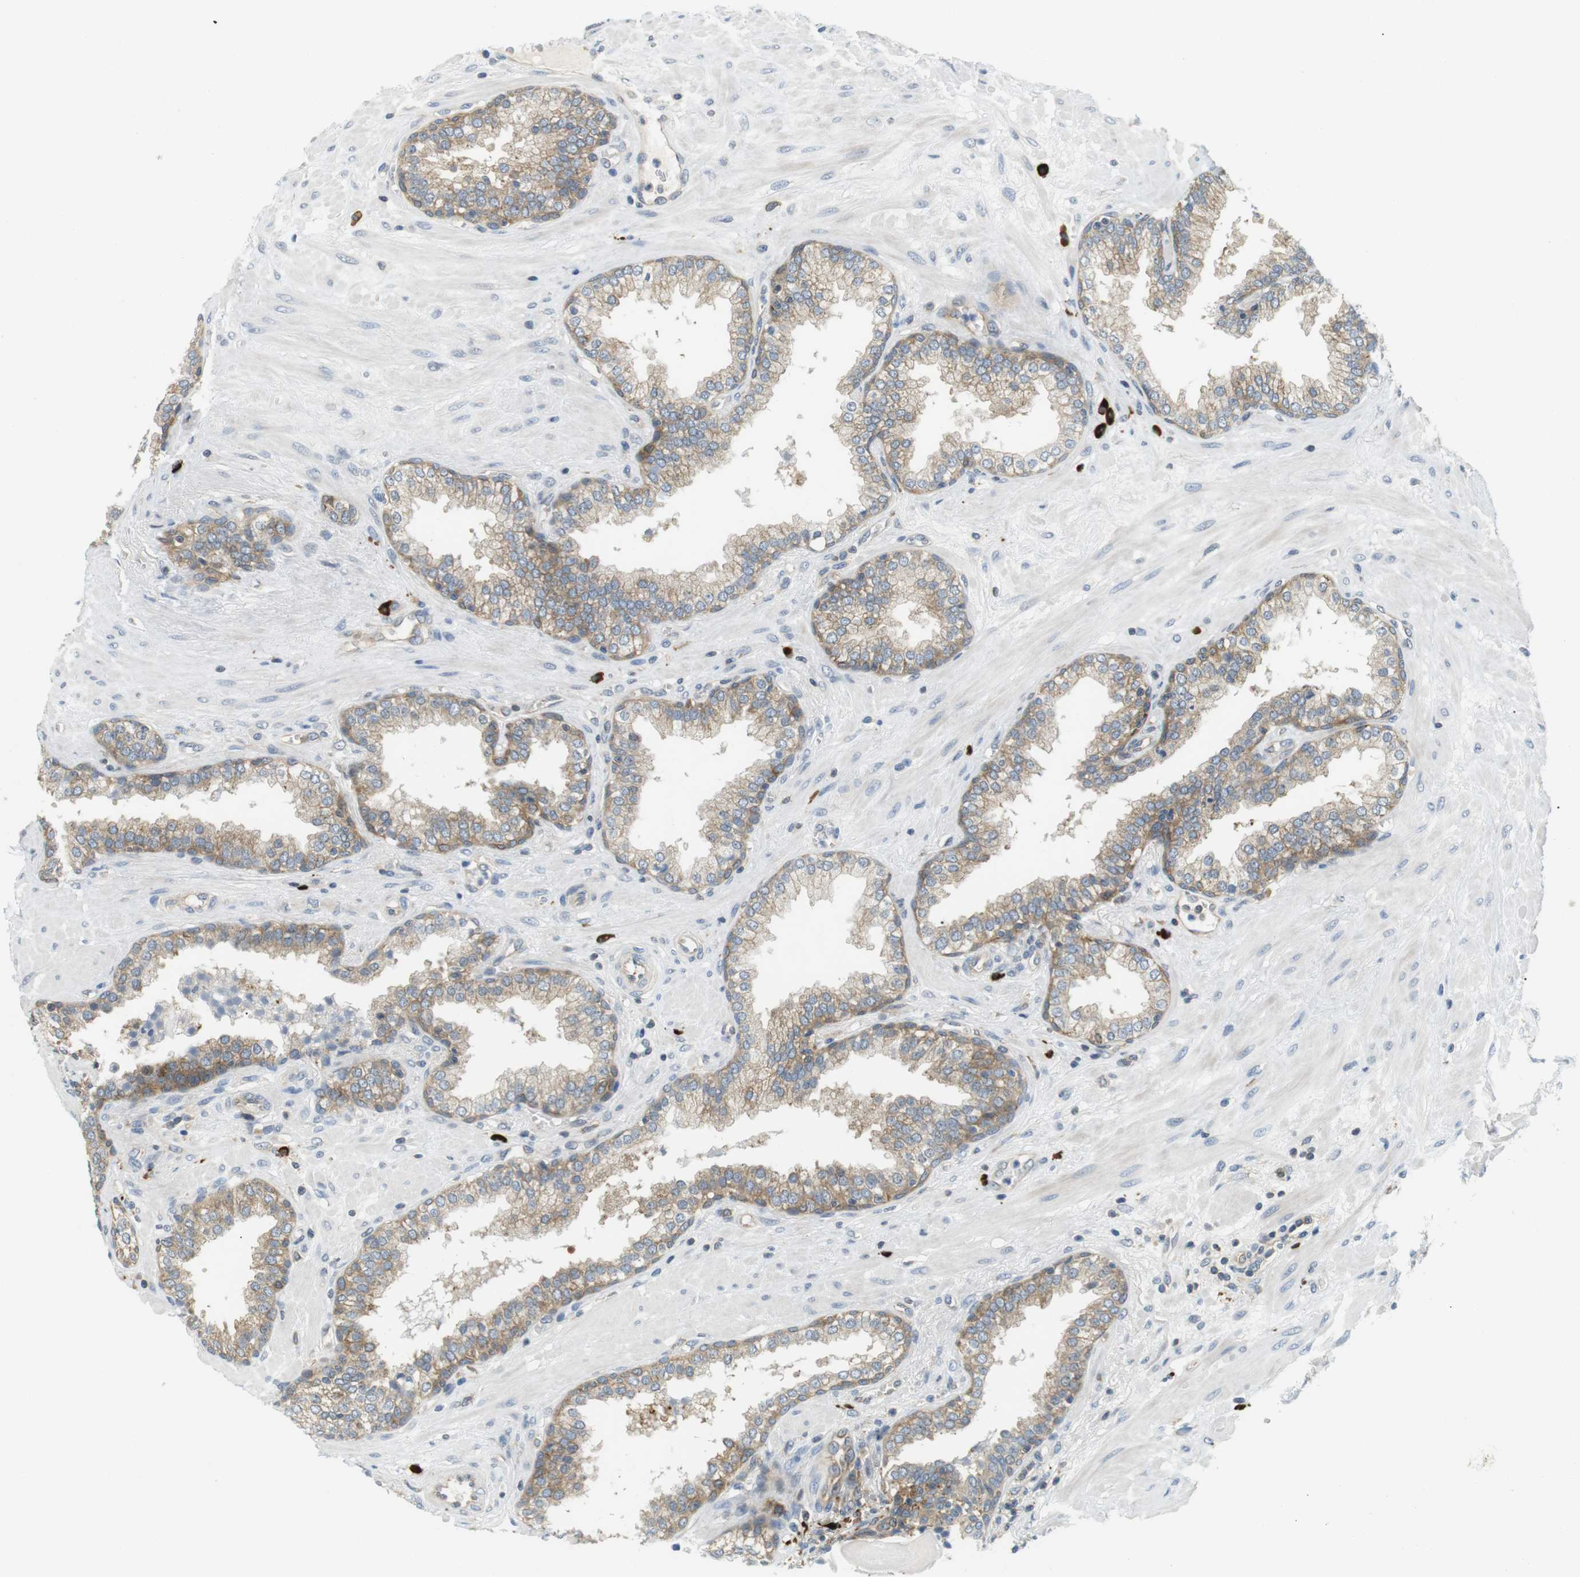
{"staining": {"intensity": "weak", "quantity": ">75%", "location": "cytoplasmic/membranous"}, "tissue": "prostate", "cell_type": "Glandular cells", "image_type": "normal", "snomed": [{"axis": "morphology", "description": "Normal tissue, NOS"}, {"axis": "topography", "description": "Prostate"}], "caption": "Protein staining by IHC demonstrates weak cytoplasmic/membranous positivity in about >75% of glandular cells in unremarkable prostate.", "gene": "TMEM200A", "patient": {"sex": "male", "age": 51}}